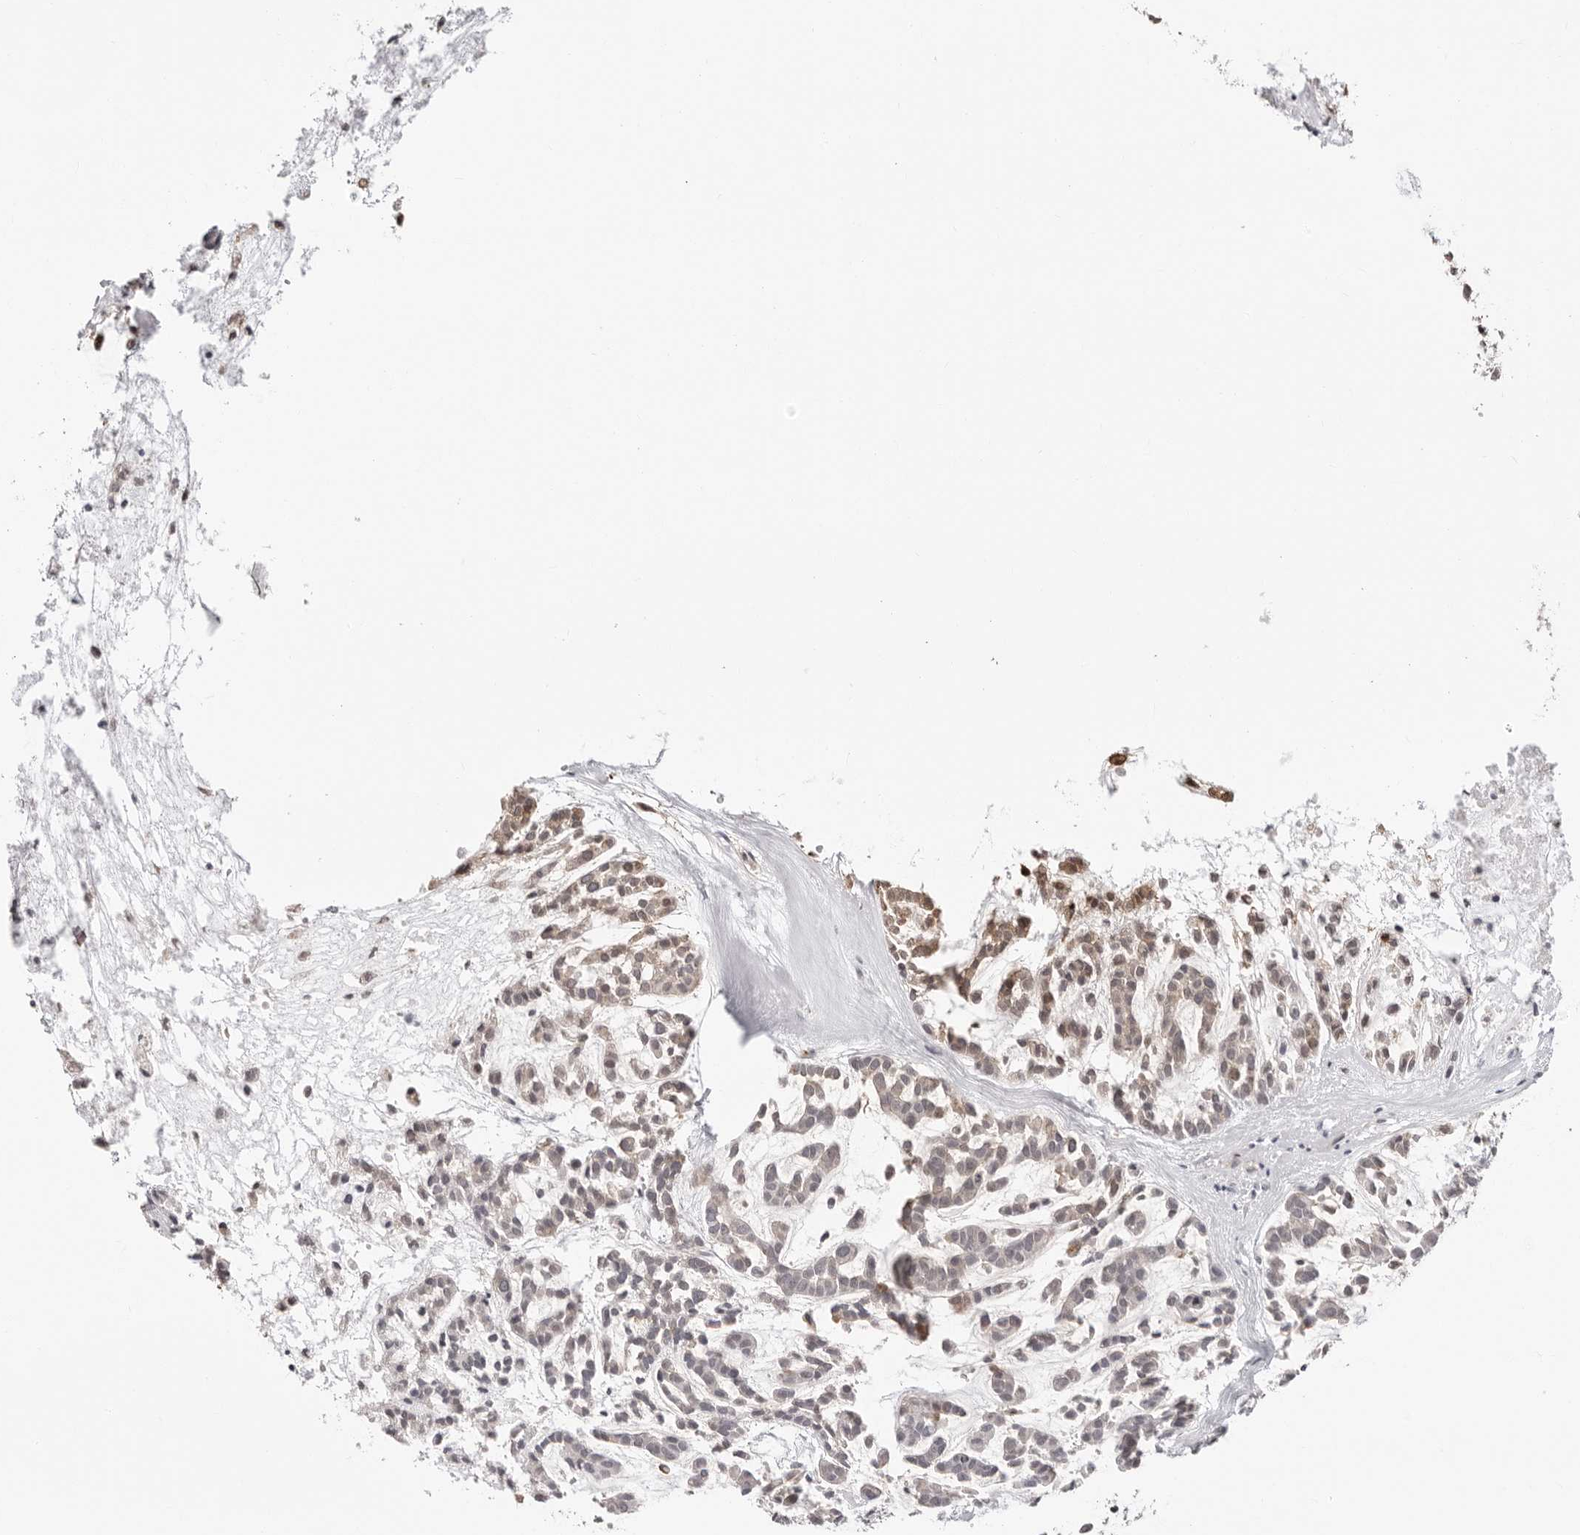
{"staining": {"intensity": "weak", "quantity": "<25%", "location": "cytoplasmic/membranous"}, "tissue": "head and neck cancer", "cell_type": "Tumor cells", "image_type": "cancer", "snomed": [{"axis": "morphology", "description": "Adenocarcinoma, NOS"}, {"axis": "morphology", "description": "Adenoma, NOS"}, {"axis": "topography", "description": "Head-Neck"}], "caption": "The micrograph shows no significant staining in tumor cells of head and neck cancer.", "gene": "UNK", "patient": {"sex": "female", "age": 55}}